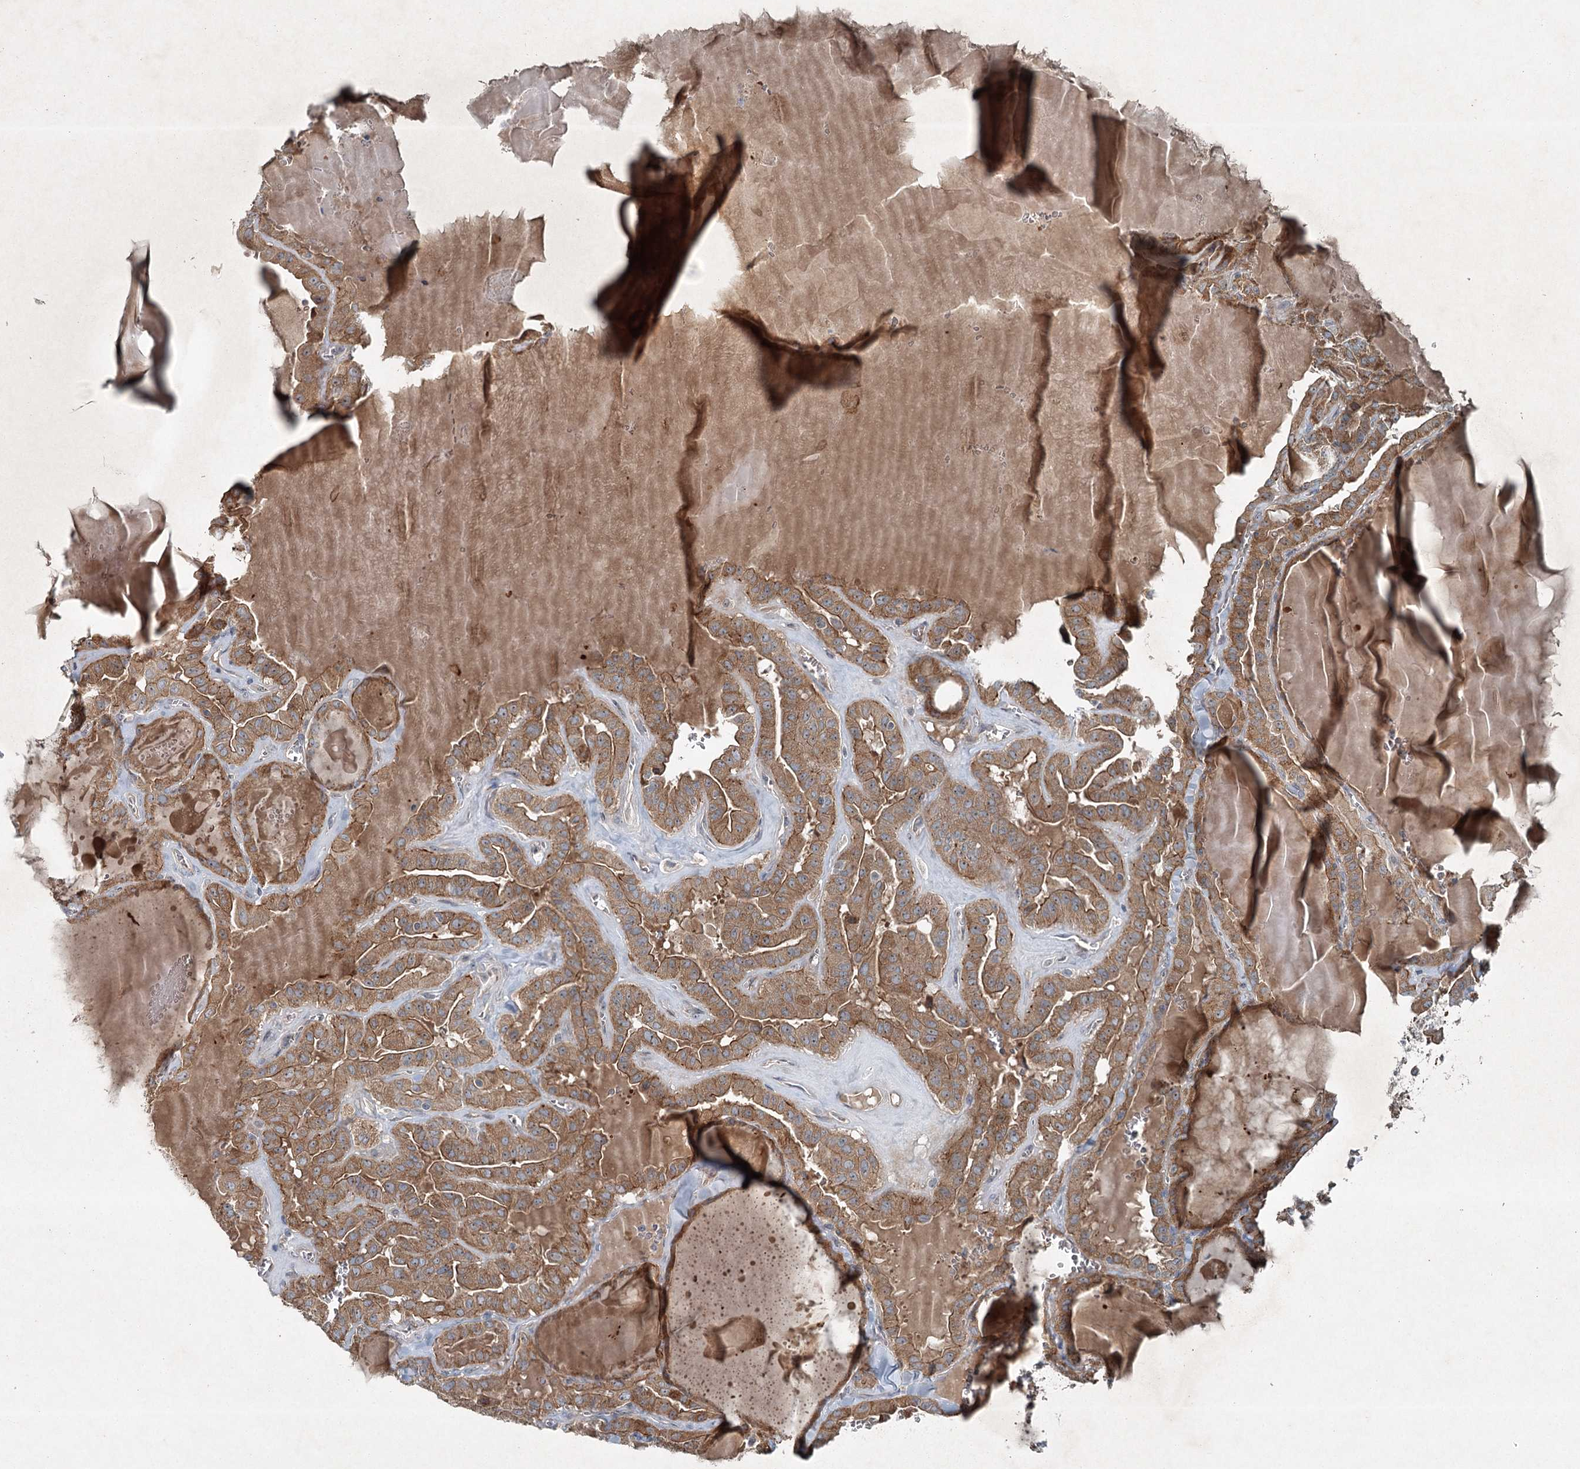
{"staining": {"intensity": "moderate", "quantity": ">75%", "location": "cytoplasmic/membranous"}, "tissue": "thyroid cancer", "cell_type": "Tumor cells", "image_type": "cancer", "snomed": [{"axis": "morphology", "description": "Papillary adenocarcinoma, NOS"}, {"axis": "topography", "description": "Thyroid gland"}], "caption": "Protein staining by immunohistochemistry (IHC) demonstrates moderate cytoplasmic/membranous staining in approximately >75% of tumor cells in thyroid papillary adenocarcinoma.", "gene": "CHCHD5", "patient": {"sex": "male", "age": 52}}